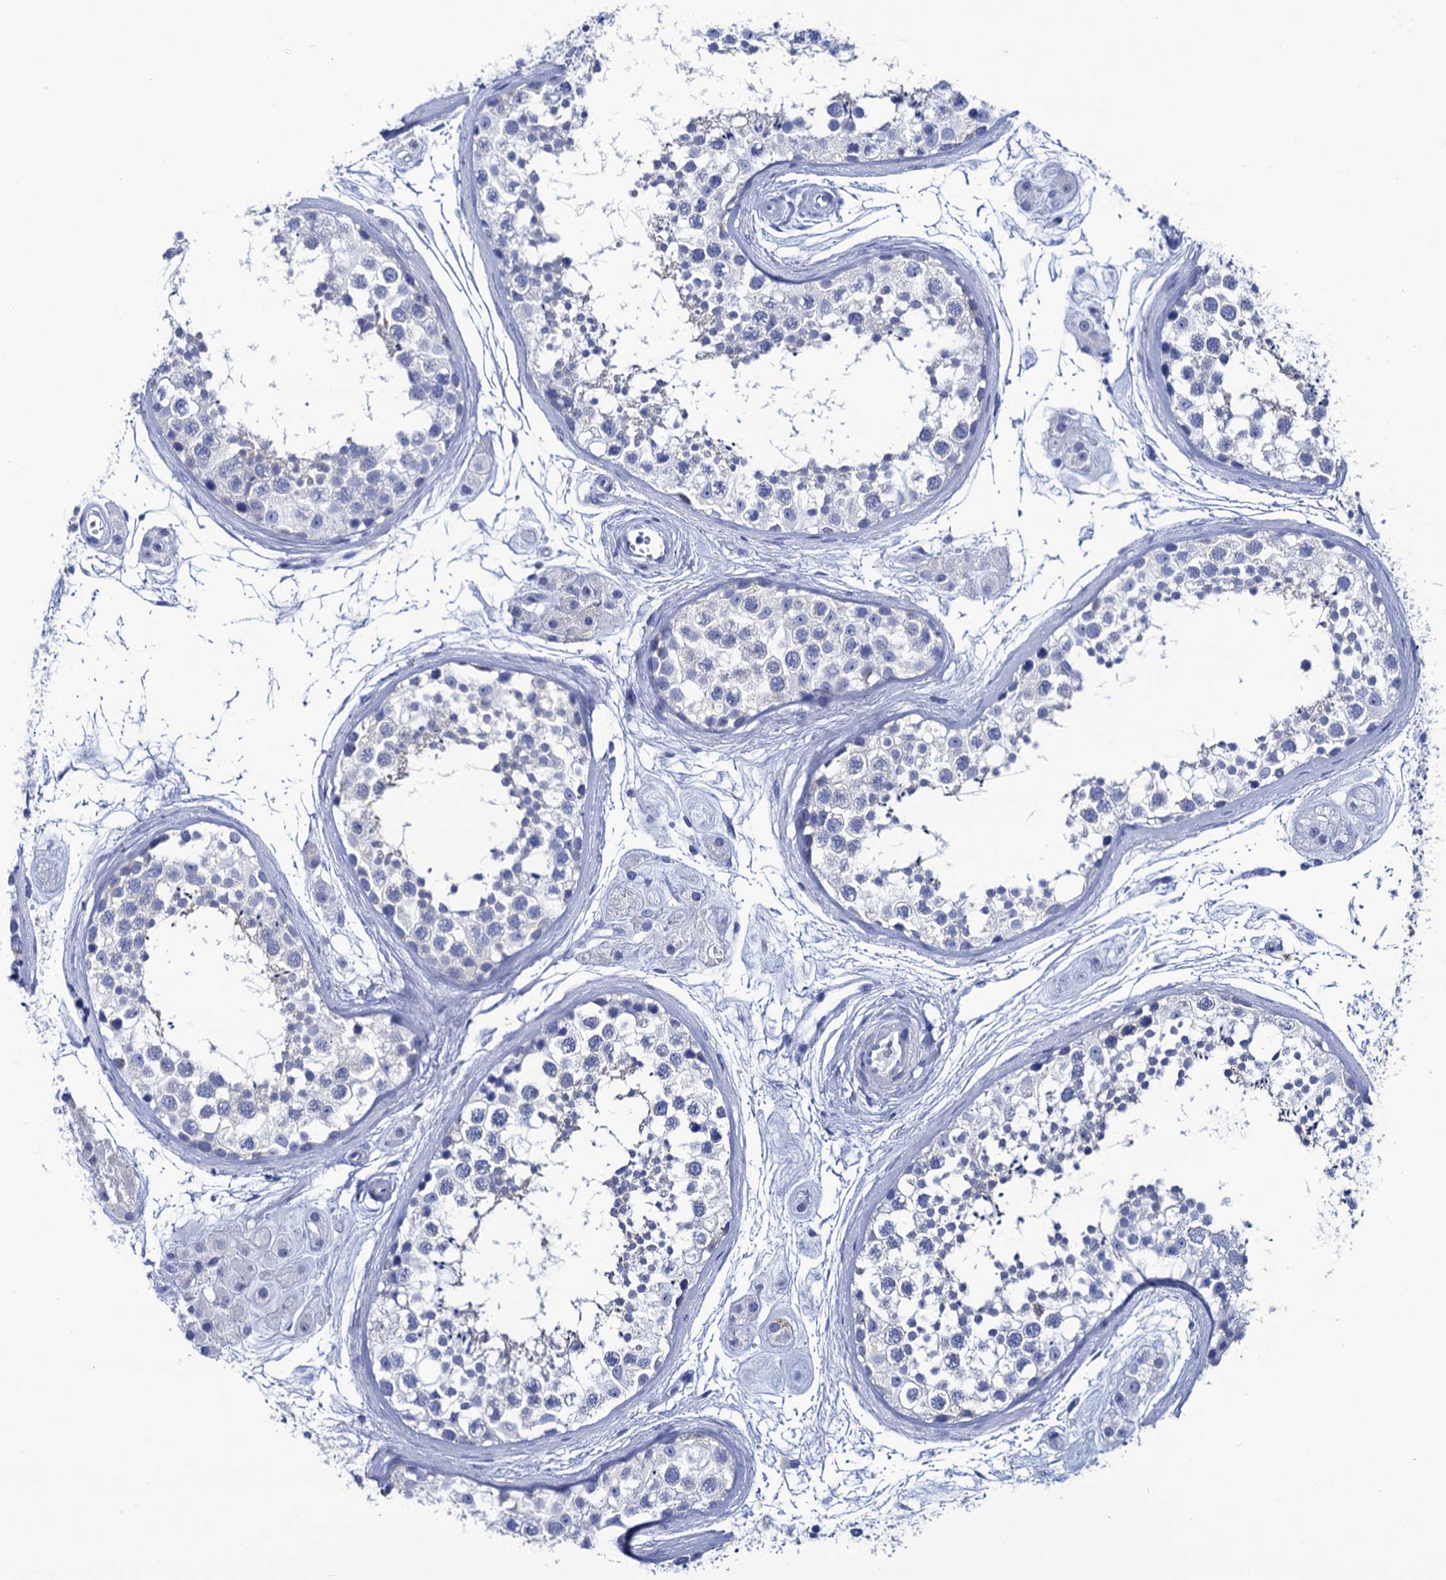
{"staining": {"intensity": "negative", "quantity": "none", "location": "none"}, "tissue": "testis", "cell_type": "Cells in seminiferous ducts", "image_type": "normal", "snomed": [{"axis": "morphology", "description": "Normal tissue, NOS"}, {"axis": "topography", "description": "Testis"}], "caption": "IHC micrograph of unremarkable testis: testis stained with DAB exhibits no significant protein expression in cells in seminiferous ducts.", "gene": "RAB3IP", "patient": {"sex": "male", "age": 56}}